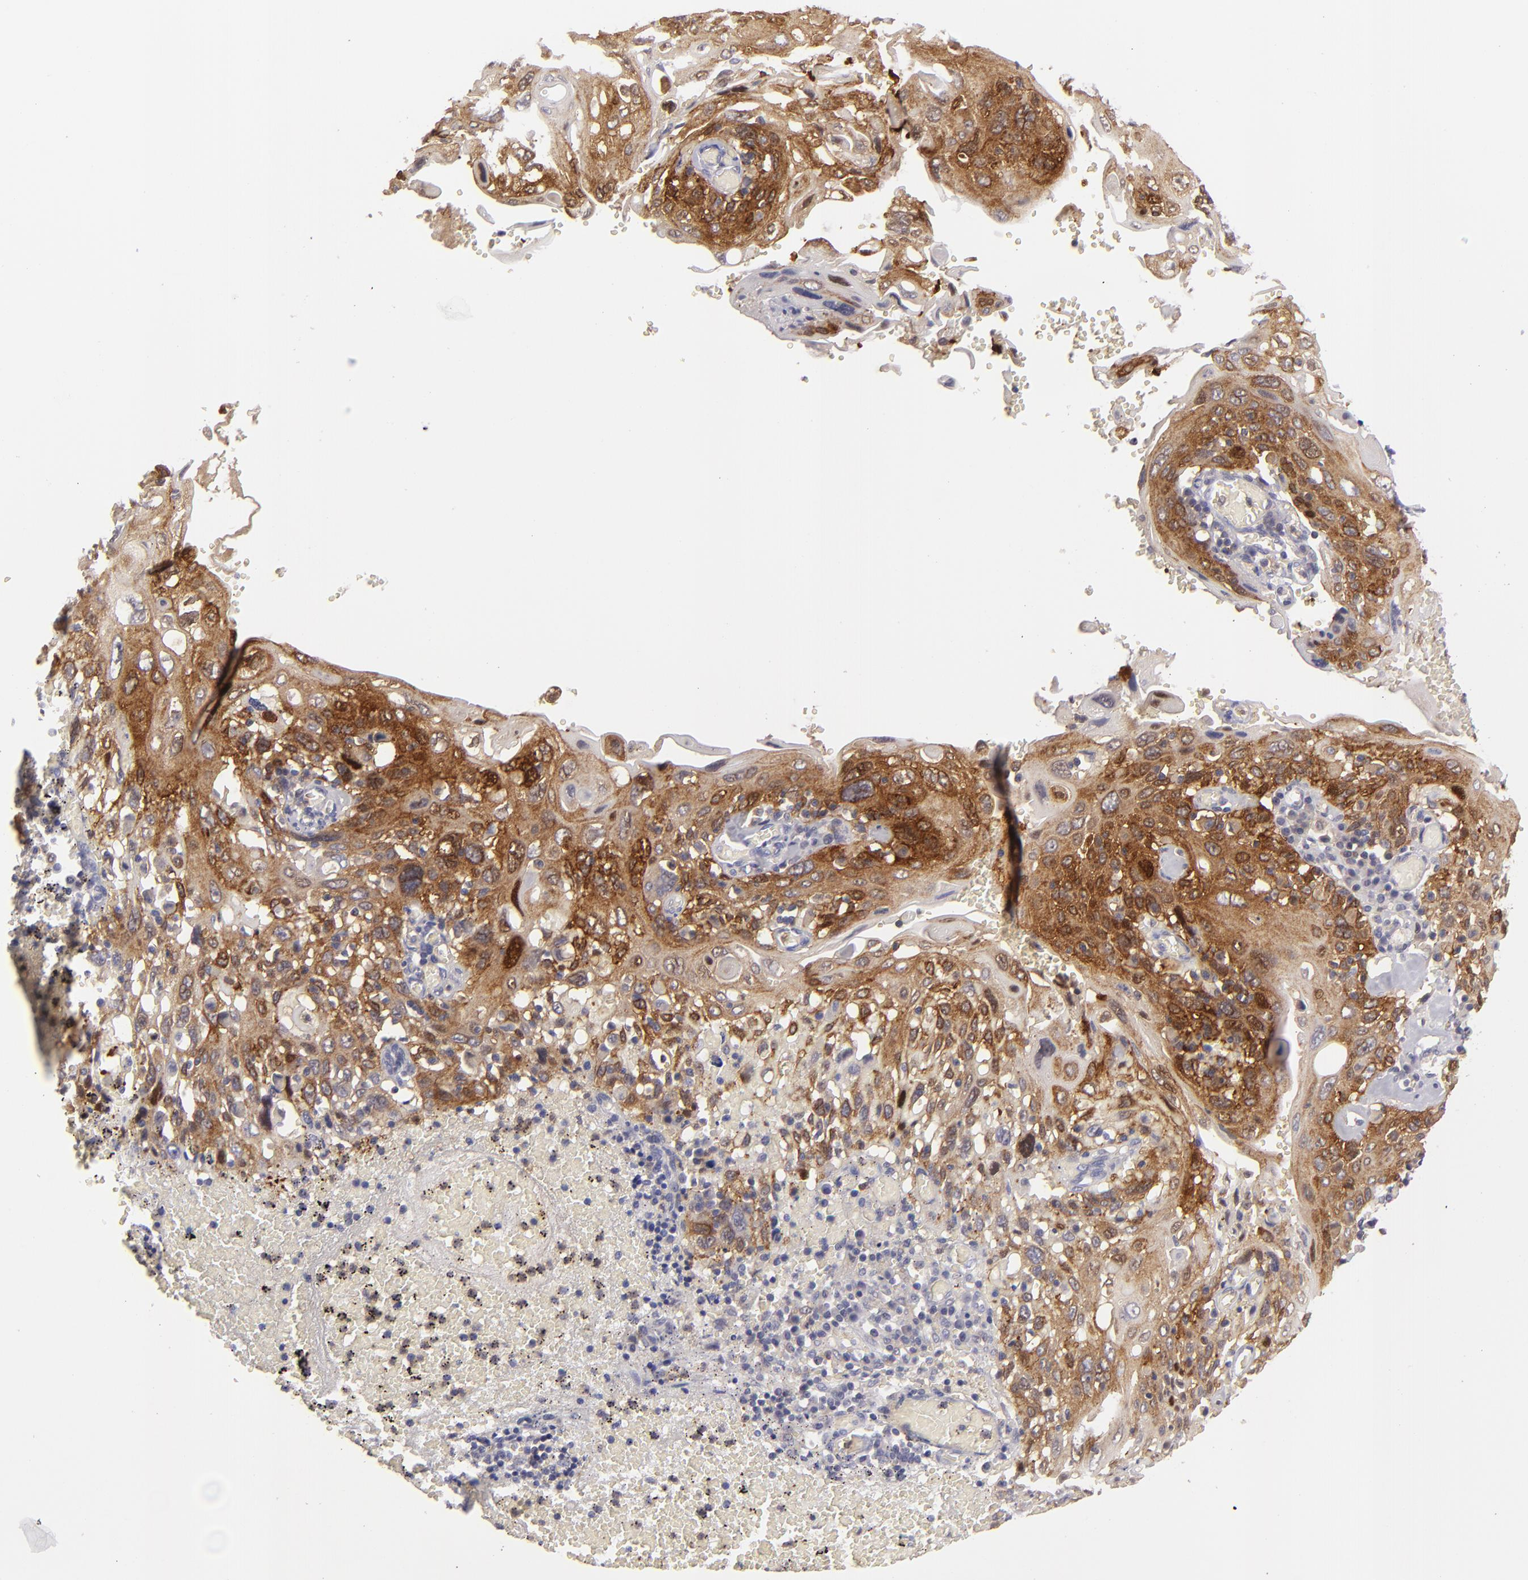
{"staining": {"intensity": "strong", "quantity": ">75%", "location": "cytoplasmic/membranous"}, "tissue": "cervical cancer", "cell_type": "Tumor cells", "image_type": "cancer", "snomed": [{"axis": "morphology", "description": "Squamous cell carcinoma, NOS"}, {"axis": "topography", "description": "Cervix"}], "caption": "Tumor cells reveal high levels of strong cytoplasmic/membranous expression in about >75% of cells in human cervical cancer (squamous cell carcinoma). (DAB (3,3'-diaminobenzidine) = brown stain, brightfield microscopy at high magnification).", "gene": "MMP10", "patient": {"sex": "female", "age": 54}}